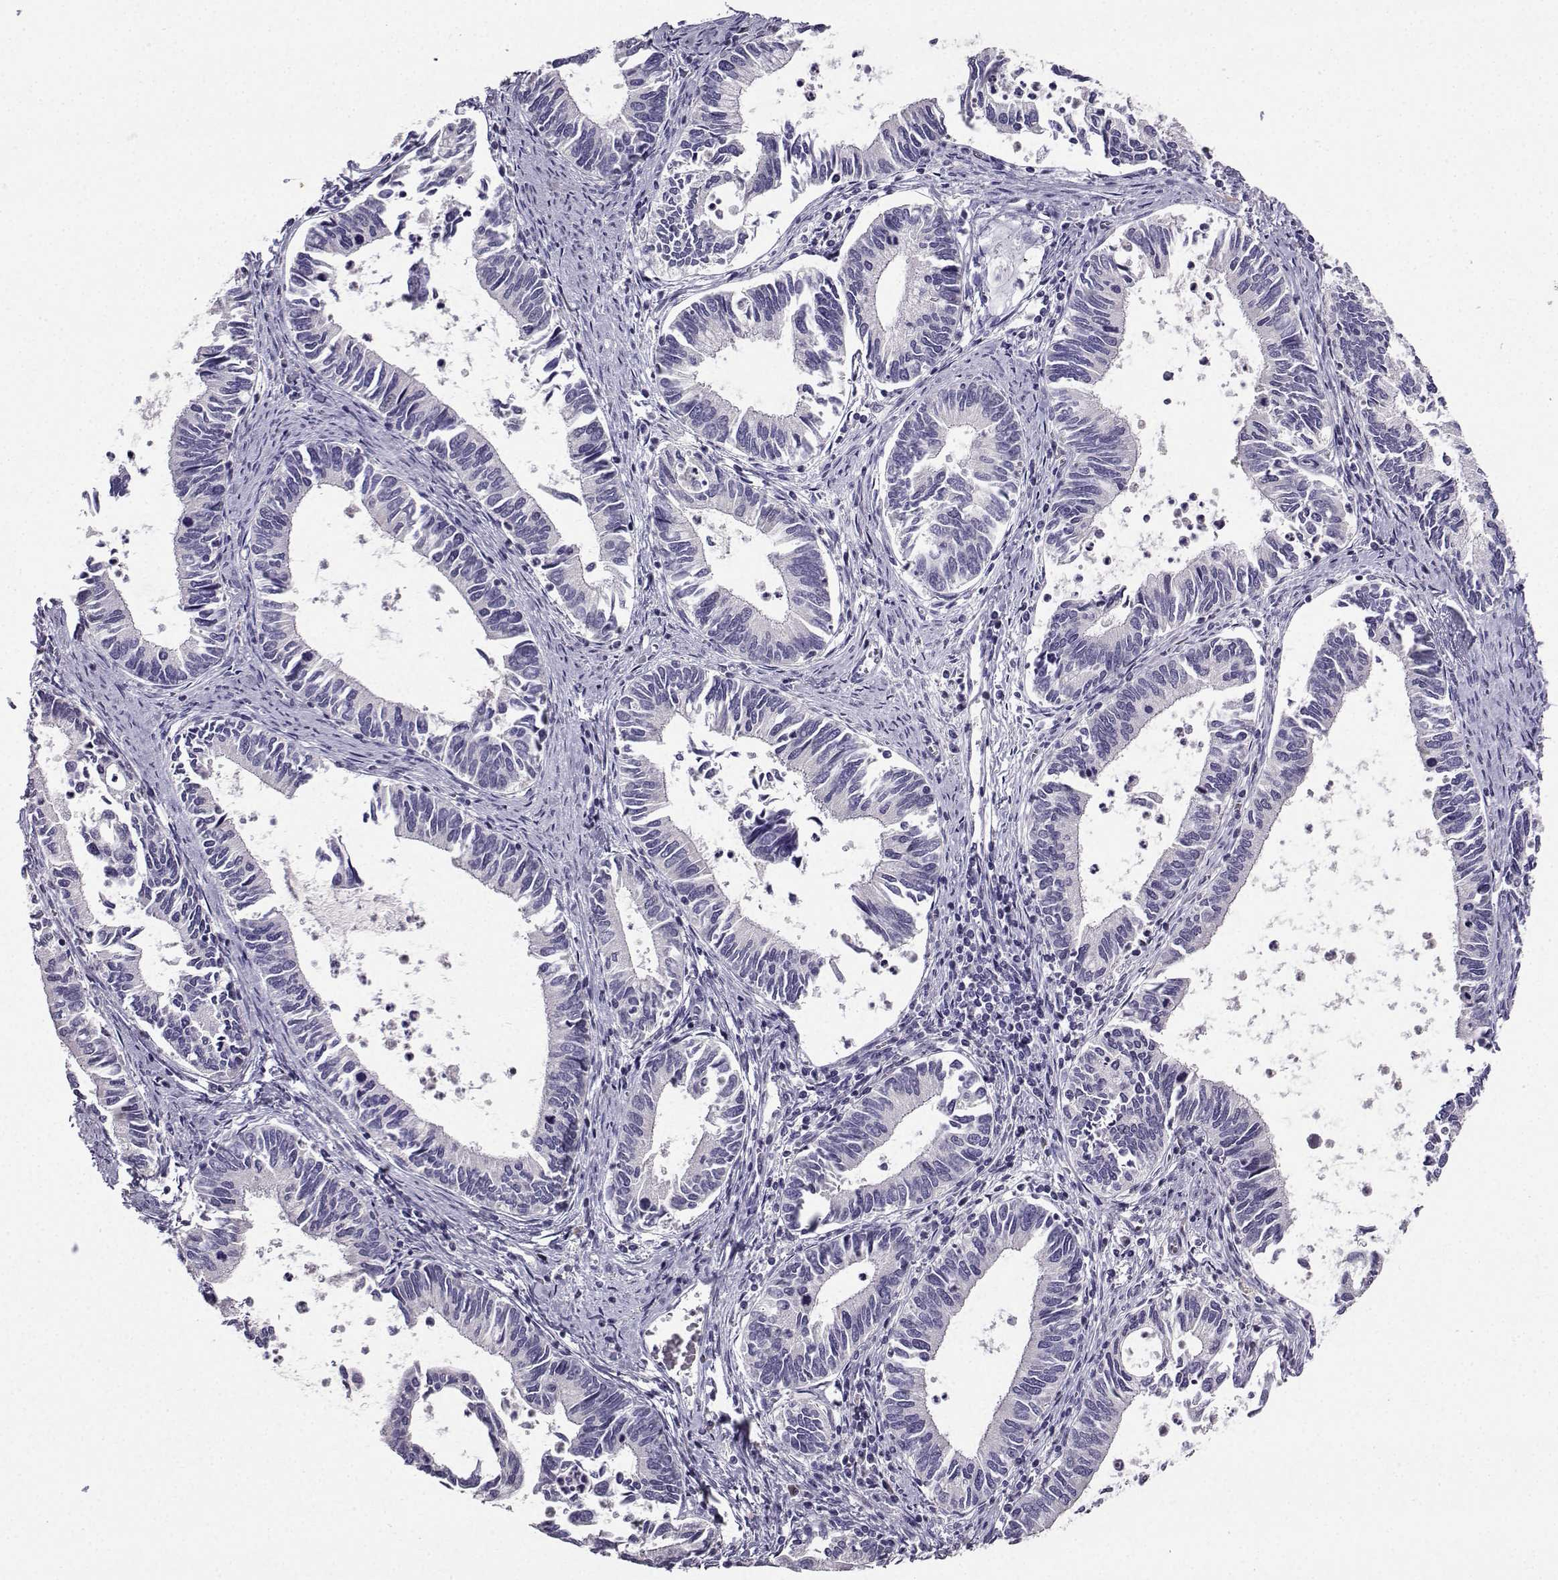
{"staining": {"intensity": "negative", "quantity": "none", "location": "none"}, "tissue": "cervical cancer", "cell_type": "Tumor cells", "image_type": "cancer", "snomed": [{"axis": "morphology", "description": "Adenocarcinoma, NOS"}, {"axis": "topography", "description": "Cervix"}], "caption": "The photomicrograph exhibits no significant staining in tumor cells of cervical cancer (adenocarcinoma).", "gene": "CRYBB1", "patient": {"sex": "female", "age": 42}}